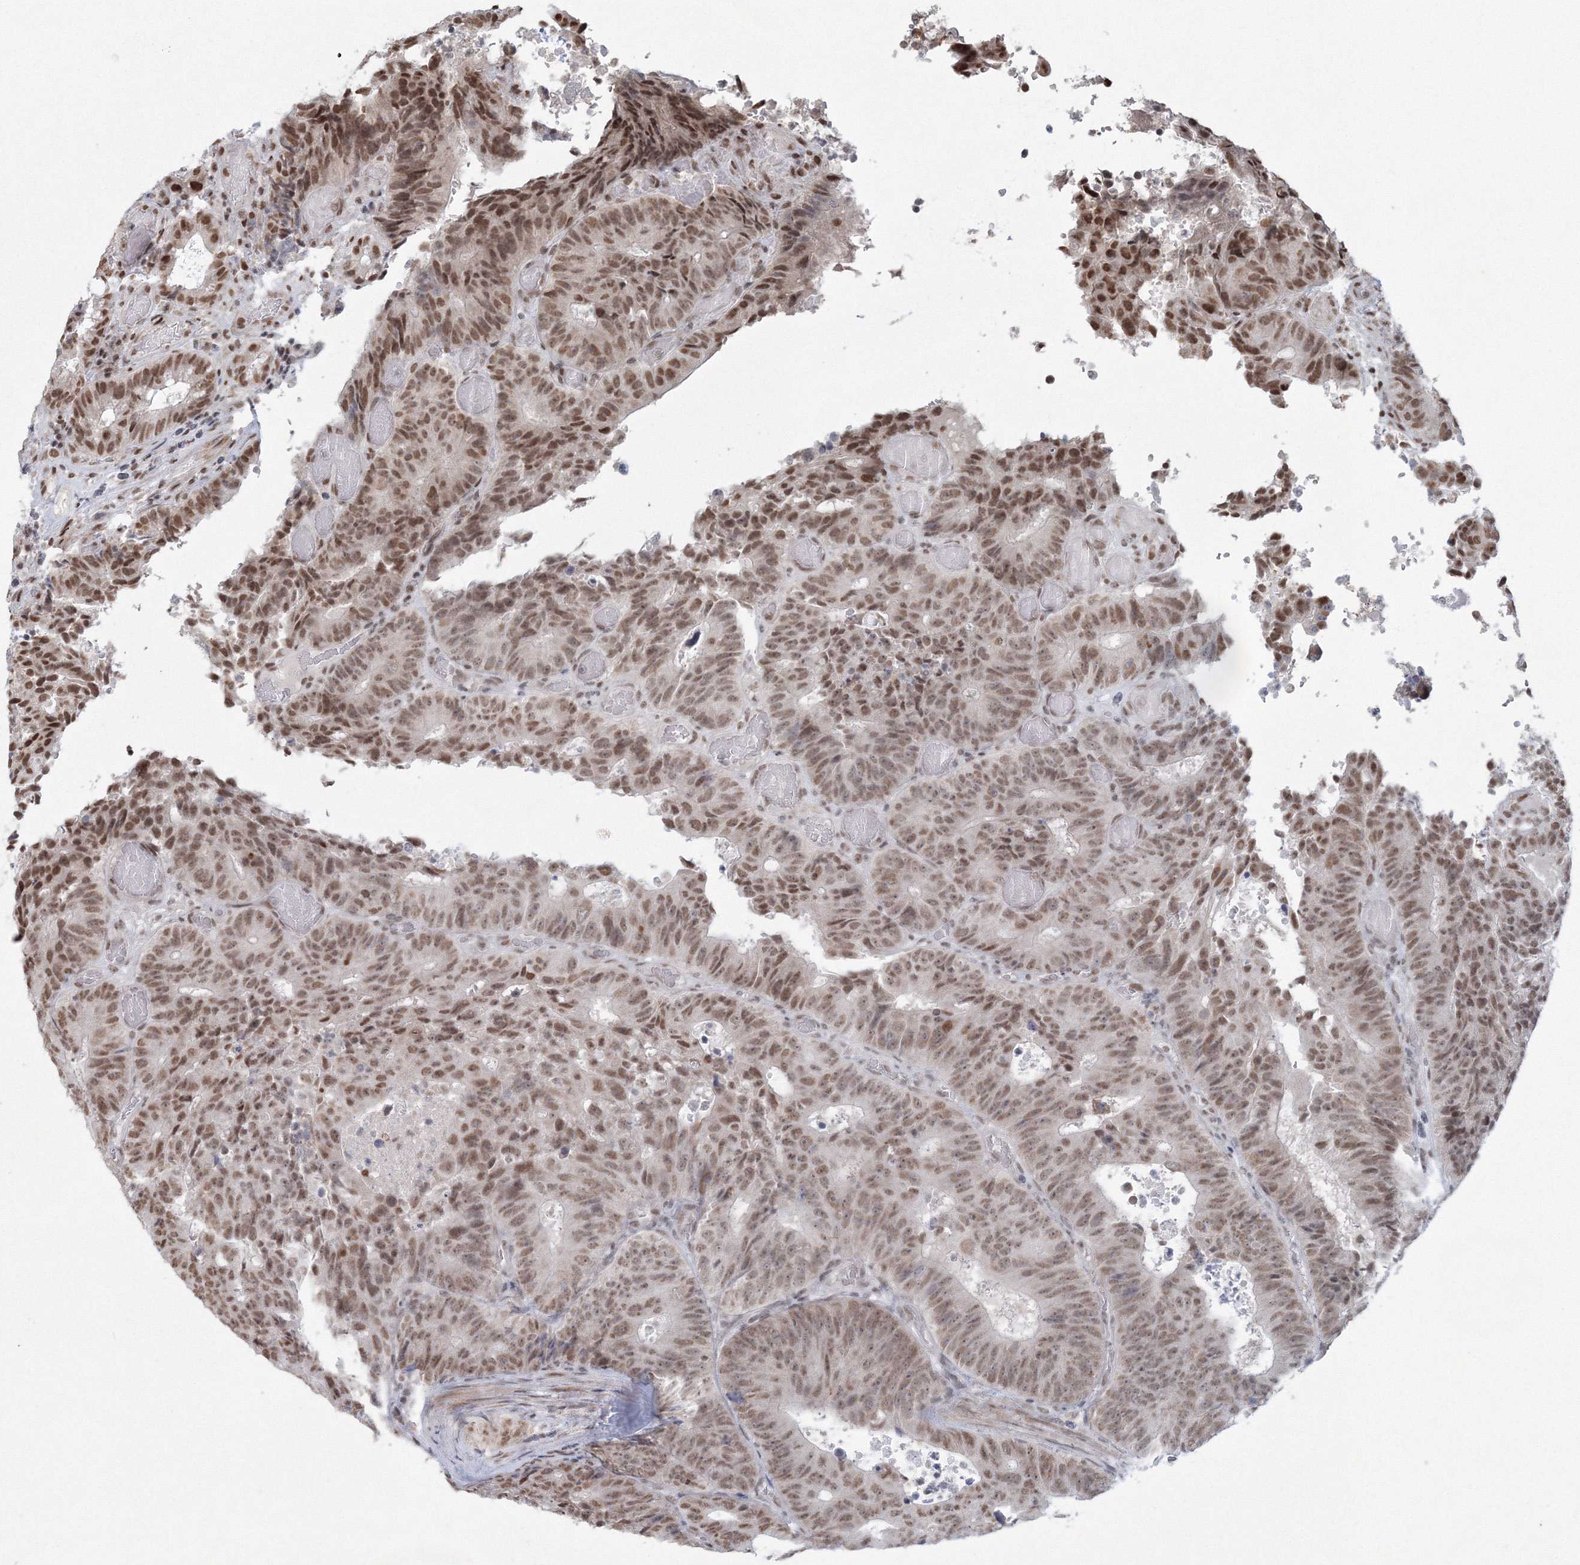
{"staining": {"intensity": "moderate", "quantity": ">75%", "location": "nuclear"}, "tissue": "colorectal cancer", "cell_type": "Tumor cells", "image_type": "cancer", "snomed": [{"axis": "morphology", "description": "Adenocarcinoma, NOS"}, {"axis": "topography", "description": "Colon"}], "caption": "This photomicrograph displays colorectal cancer (adenocarcinoma) stained with immunohistochemistry (IHC) to label a protein in brown. The nuclear of tumor cells show moderate positivity for the protein. Nuclei are counter-stained blue.", "gene": "C3orf33", "patient": {"sex": "male", "age": 87}}